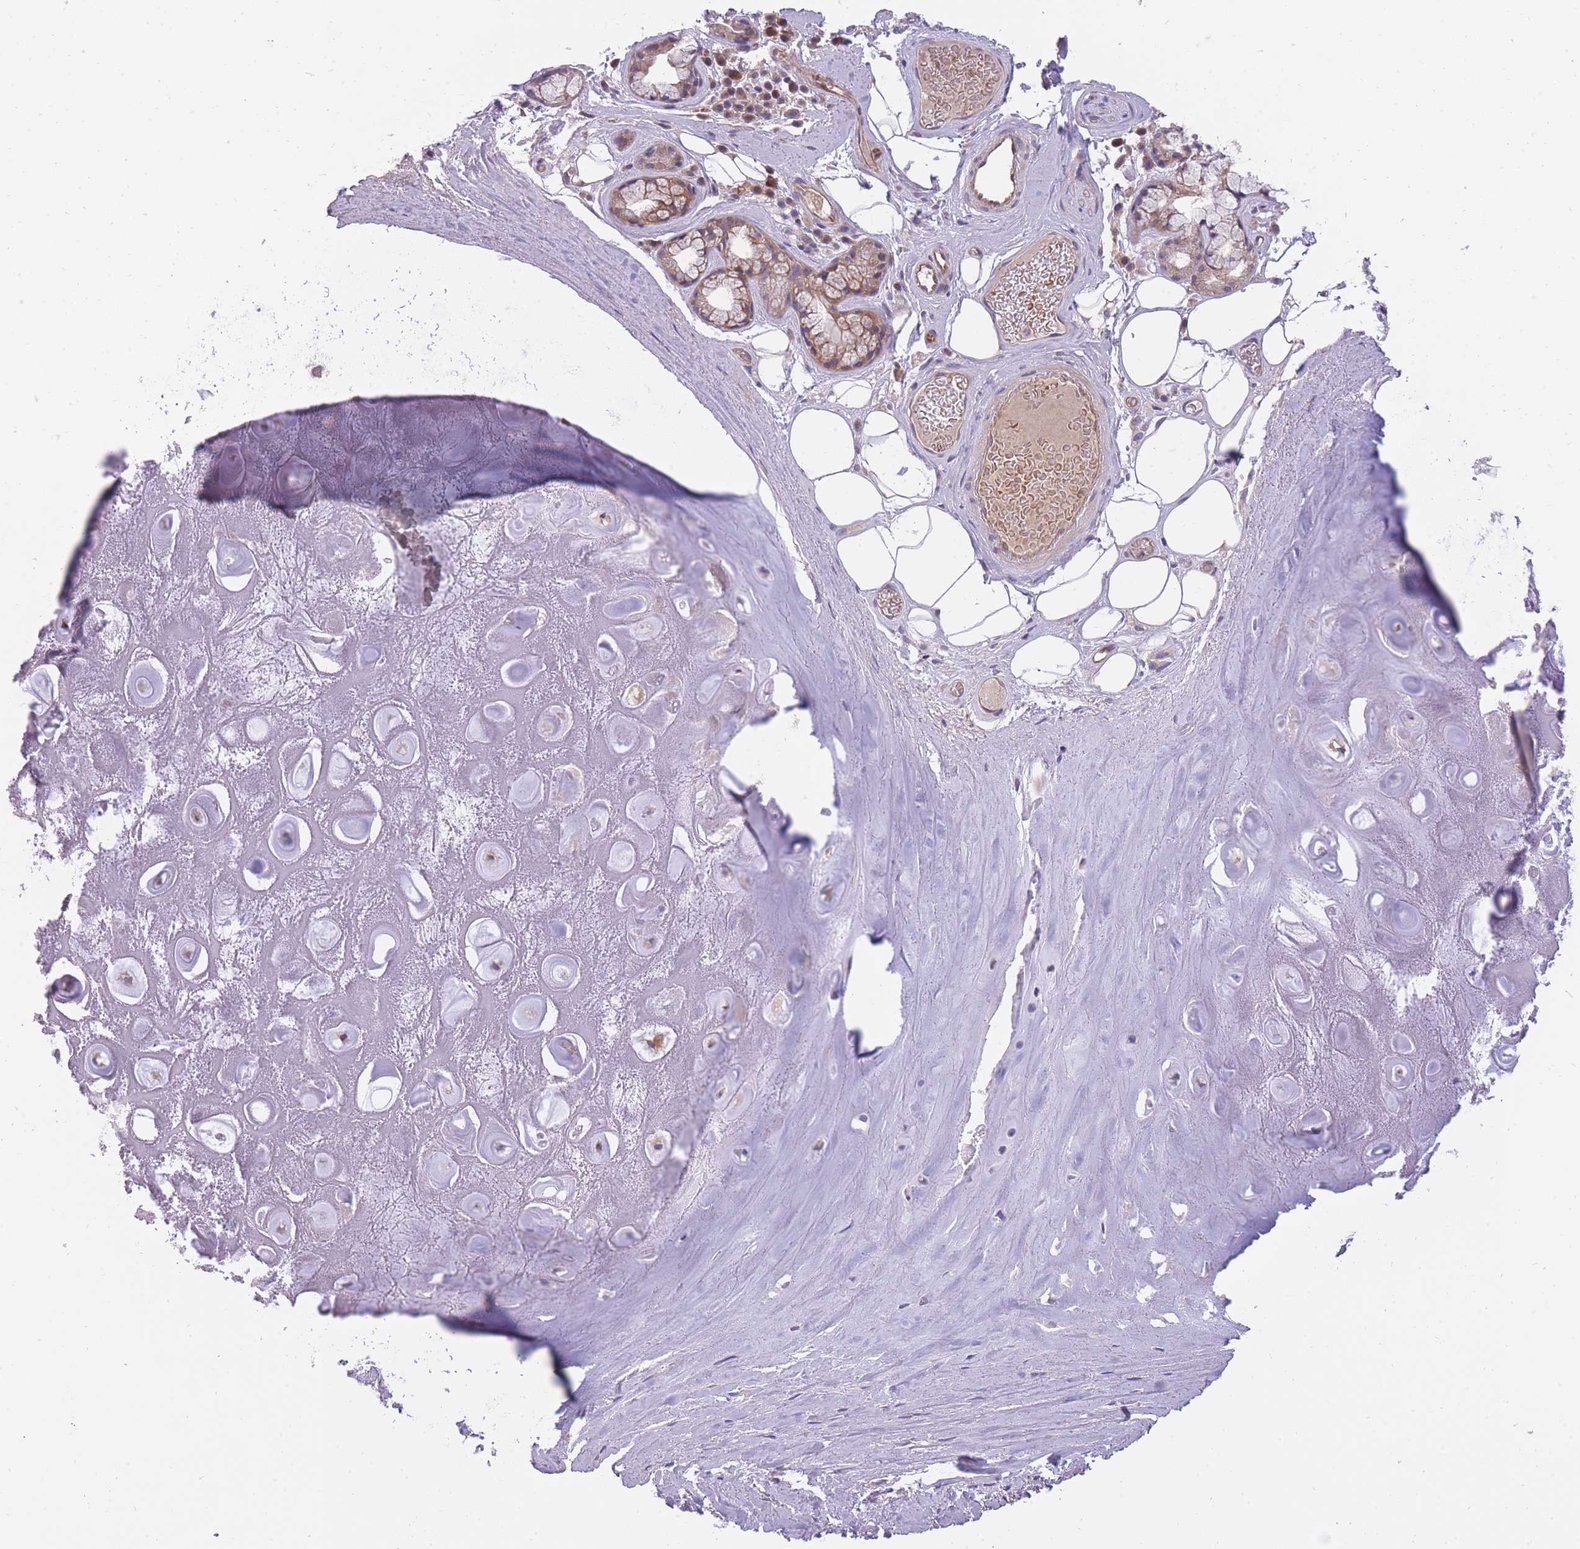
{"staining": {"intensity": "negative", "quantity": "none", "location": "none"}, "tissue": "adipose tissue", "cell_type": "Adipocytes", "image_type": "normal", "snomed": [{"axis": "morphology", "description": "Normal tissue, NOS"}, {"axis": "topography", "description": "Cartilage tissue"}], "caption": "High power microscopy micrograph of an IHC micrograph of unremarkable adipose tissue, revealing no significant positivity in adipocytes. (Stains: DAB immunohistochemistry with hematoxylin counter stain, Microscopy: brightfield microscopy at high magnification).", "gene": "CRYGN", "patient": {"sex": "male", "age": 81}}